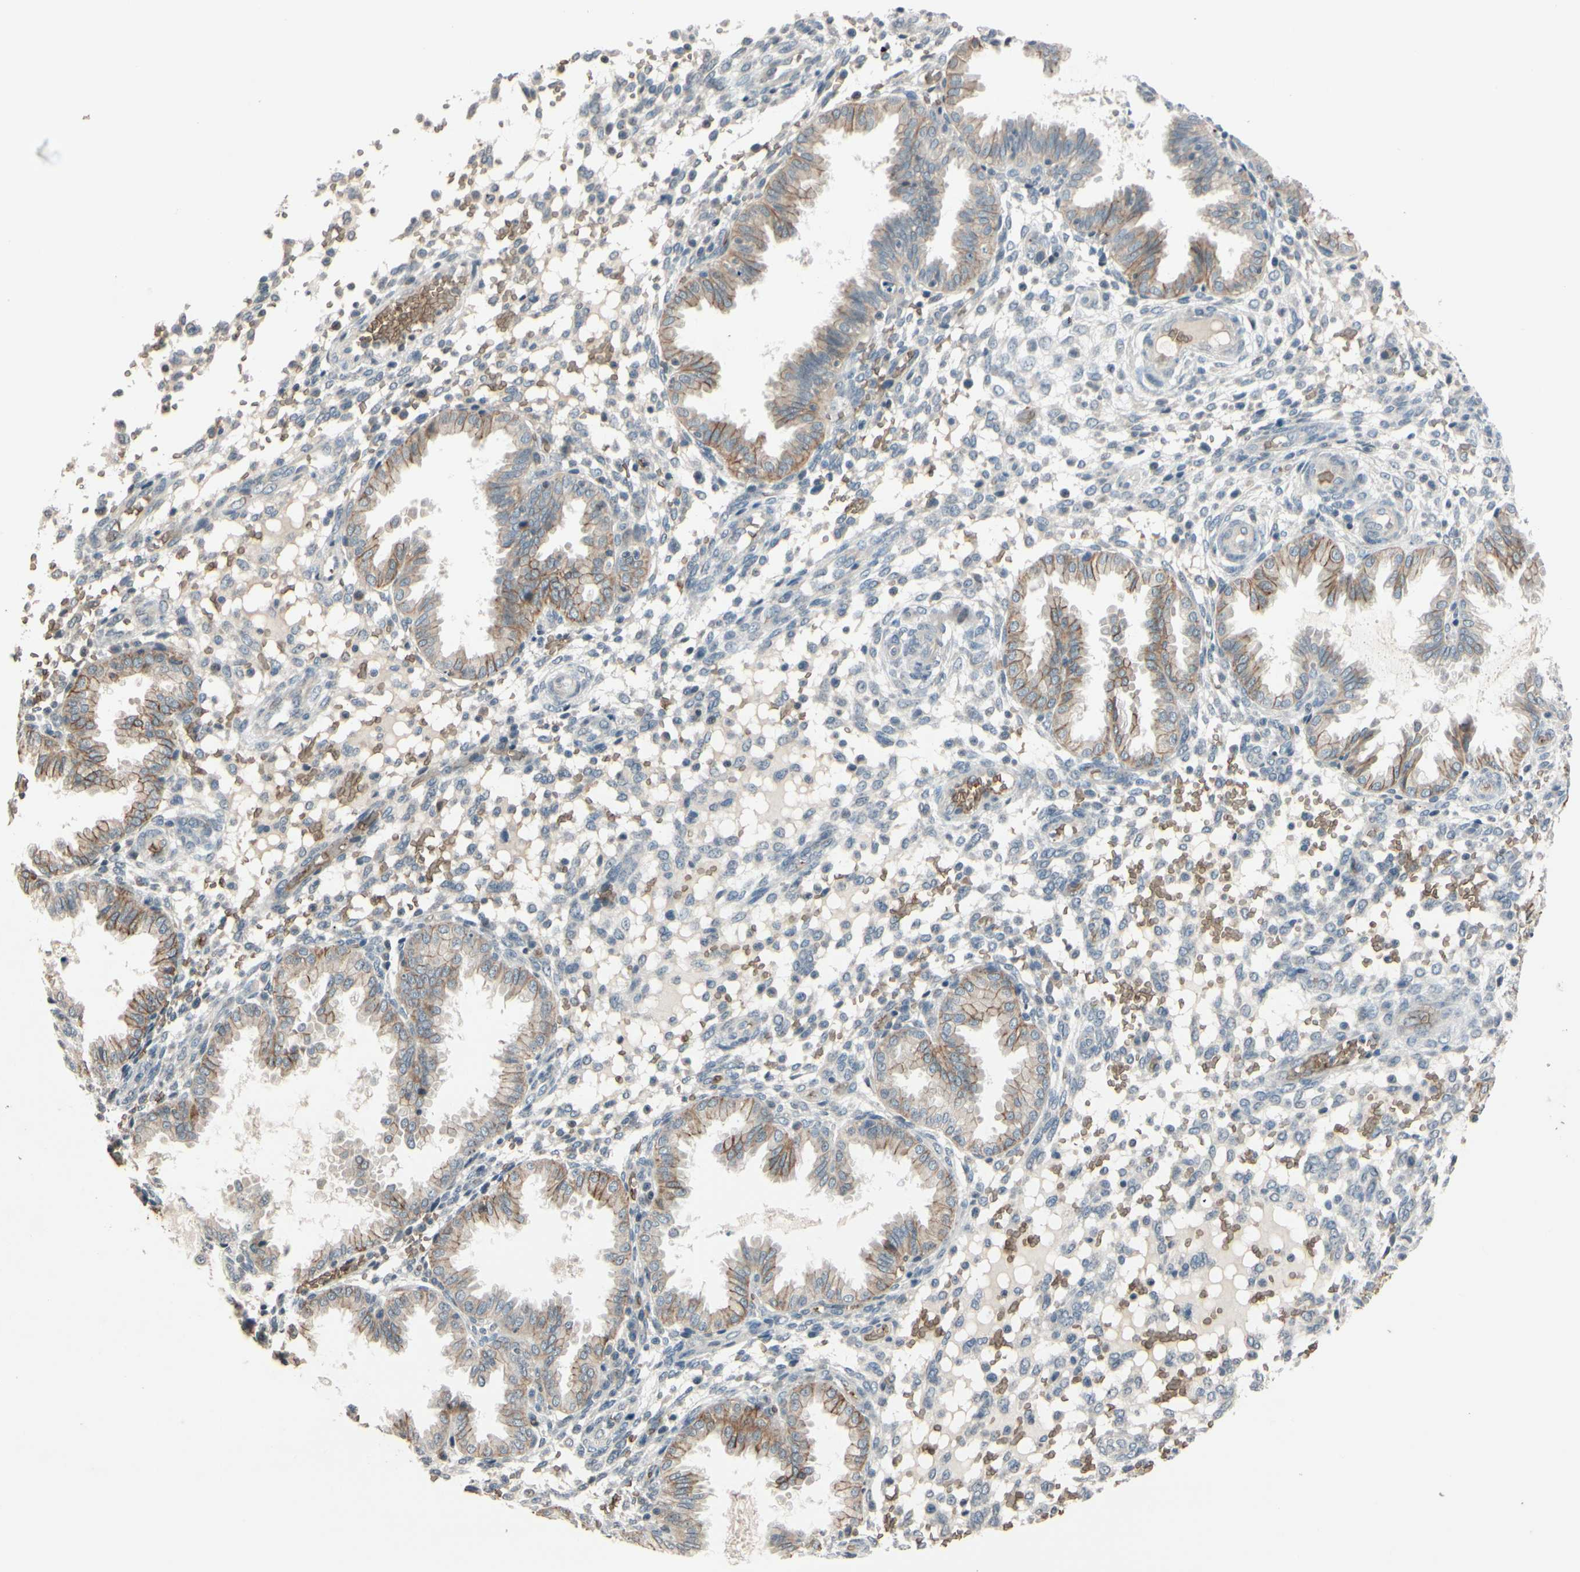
{"staining": {"intensity": "negative", "quantity": "none", "location": "none"}, "tissue": "endometrium", "cell_type": "Cells in endometrial stroma", "image_type": "normal", "snomed": [{"axis": "morphology", "description": "Normal tissue, NOS"}, {"axis": "topography", "description": "Endometrium"}], "caption": "This is an immunohistochemistry image of unremarkable human endometrium. There is no staining in cells in endometrial stroma.", "gene": "GYPC", "patient": {"sex": "female", "age": 33}}